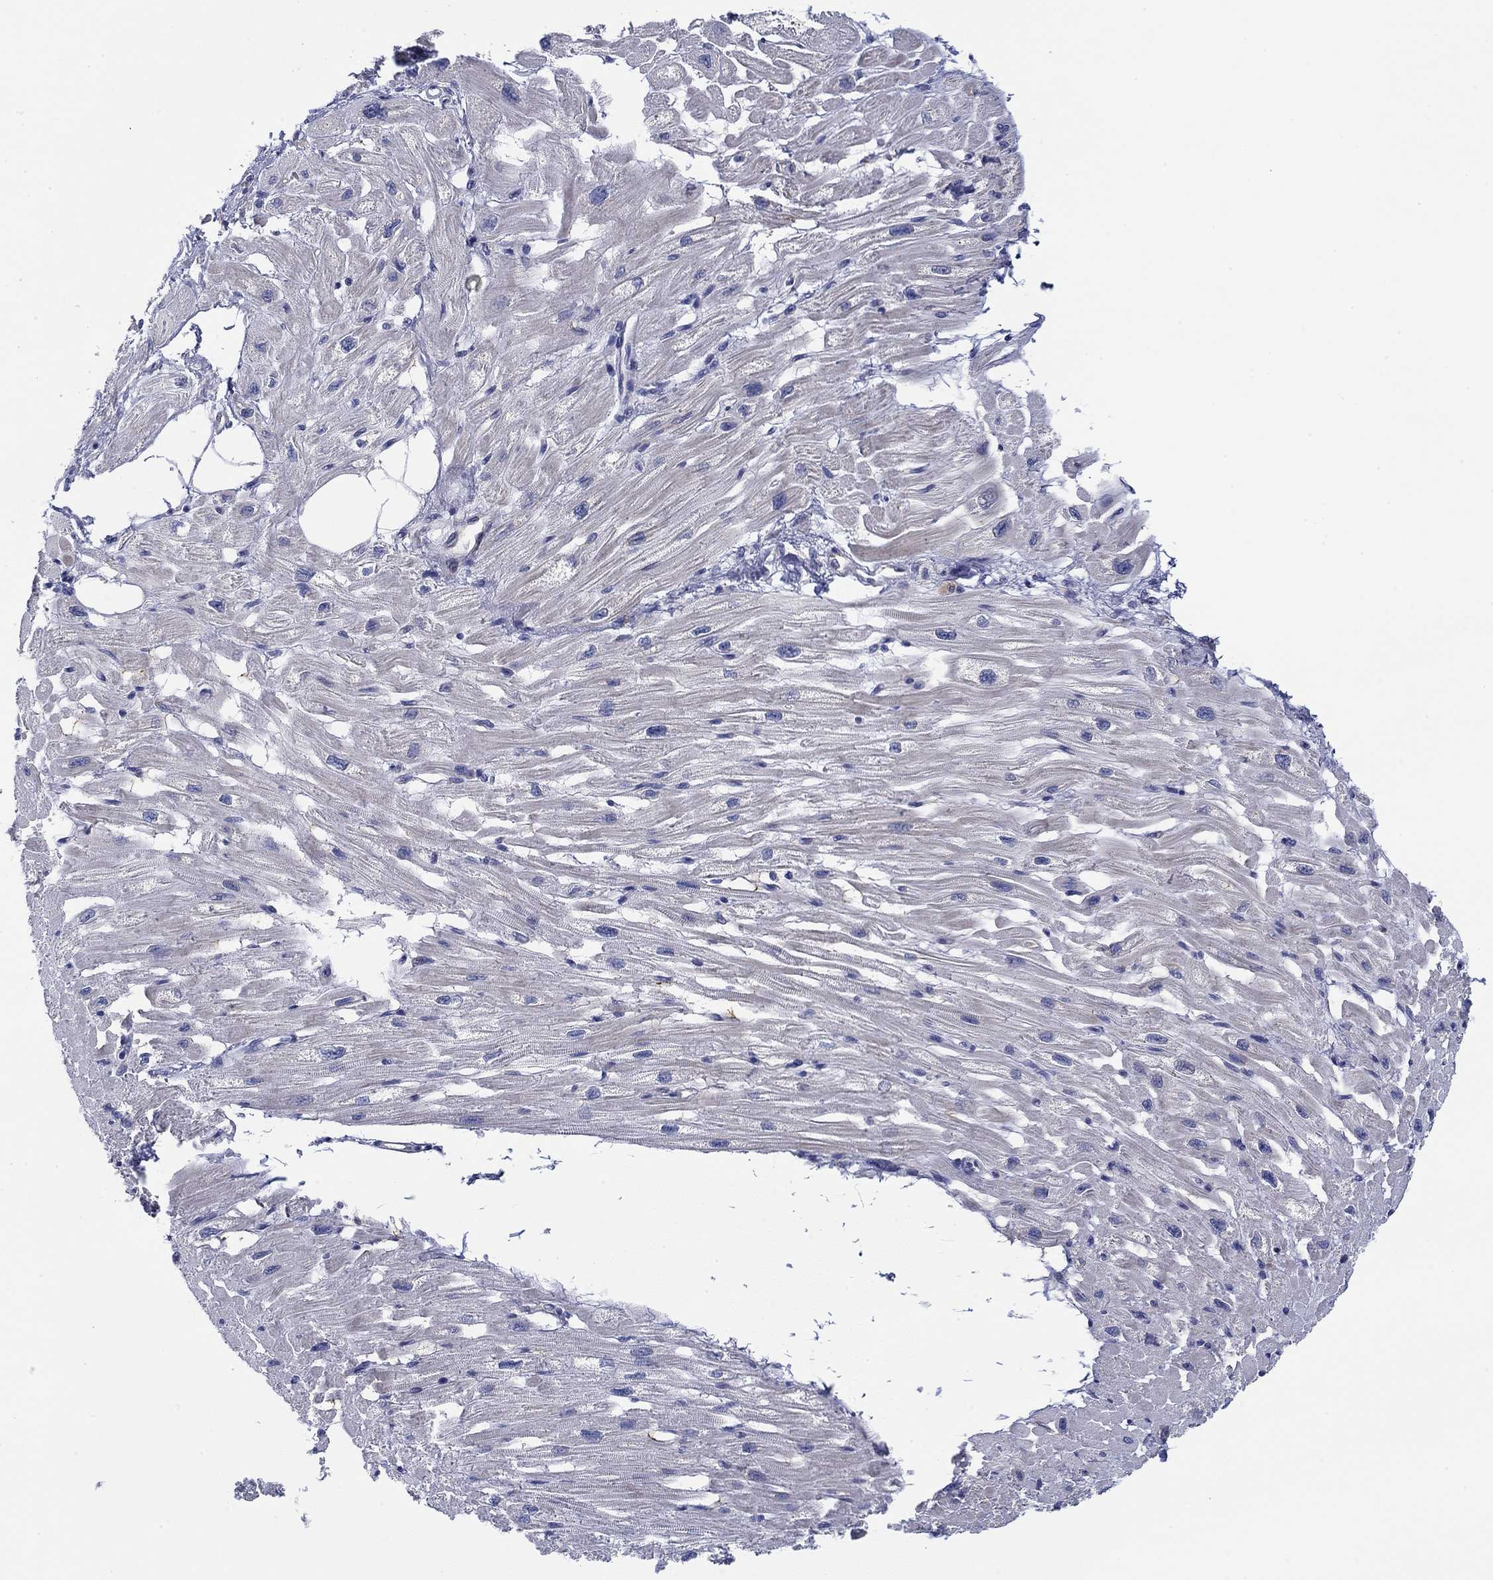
{"staining": {"intensity": "negative", "quantity": "none", "location": "none"}, "tissue": "heart muscle", "cell_type": "Cardiomyocytes", "image_type": "normal", "snomed": [{"axis": "morphology", "description": "Normal tissue, NOS"}, {"axis": "topography", "description": "Heart"}], "caption": "A histopathology image of heart muscle stained for a protein exhibits no brown staining in cardiomyocytes. Nuclei are stained in blue.", "gene": "SVEP1", "patient": {"sex": "male", "age": 66}}